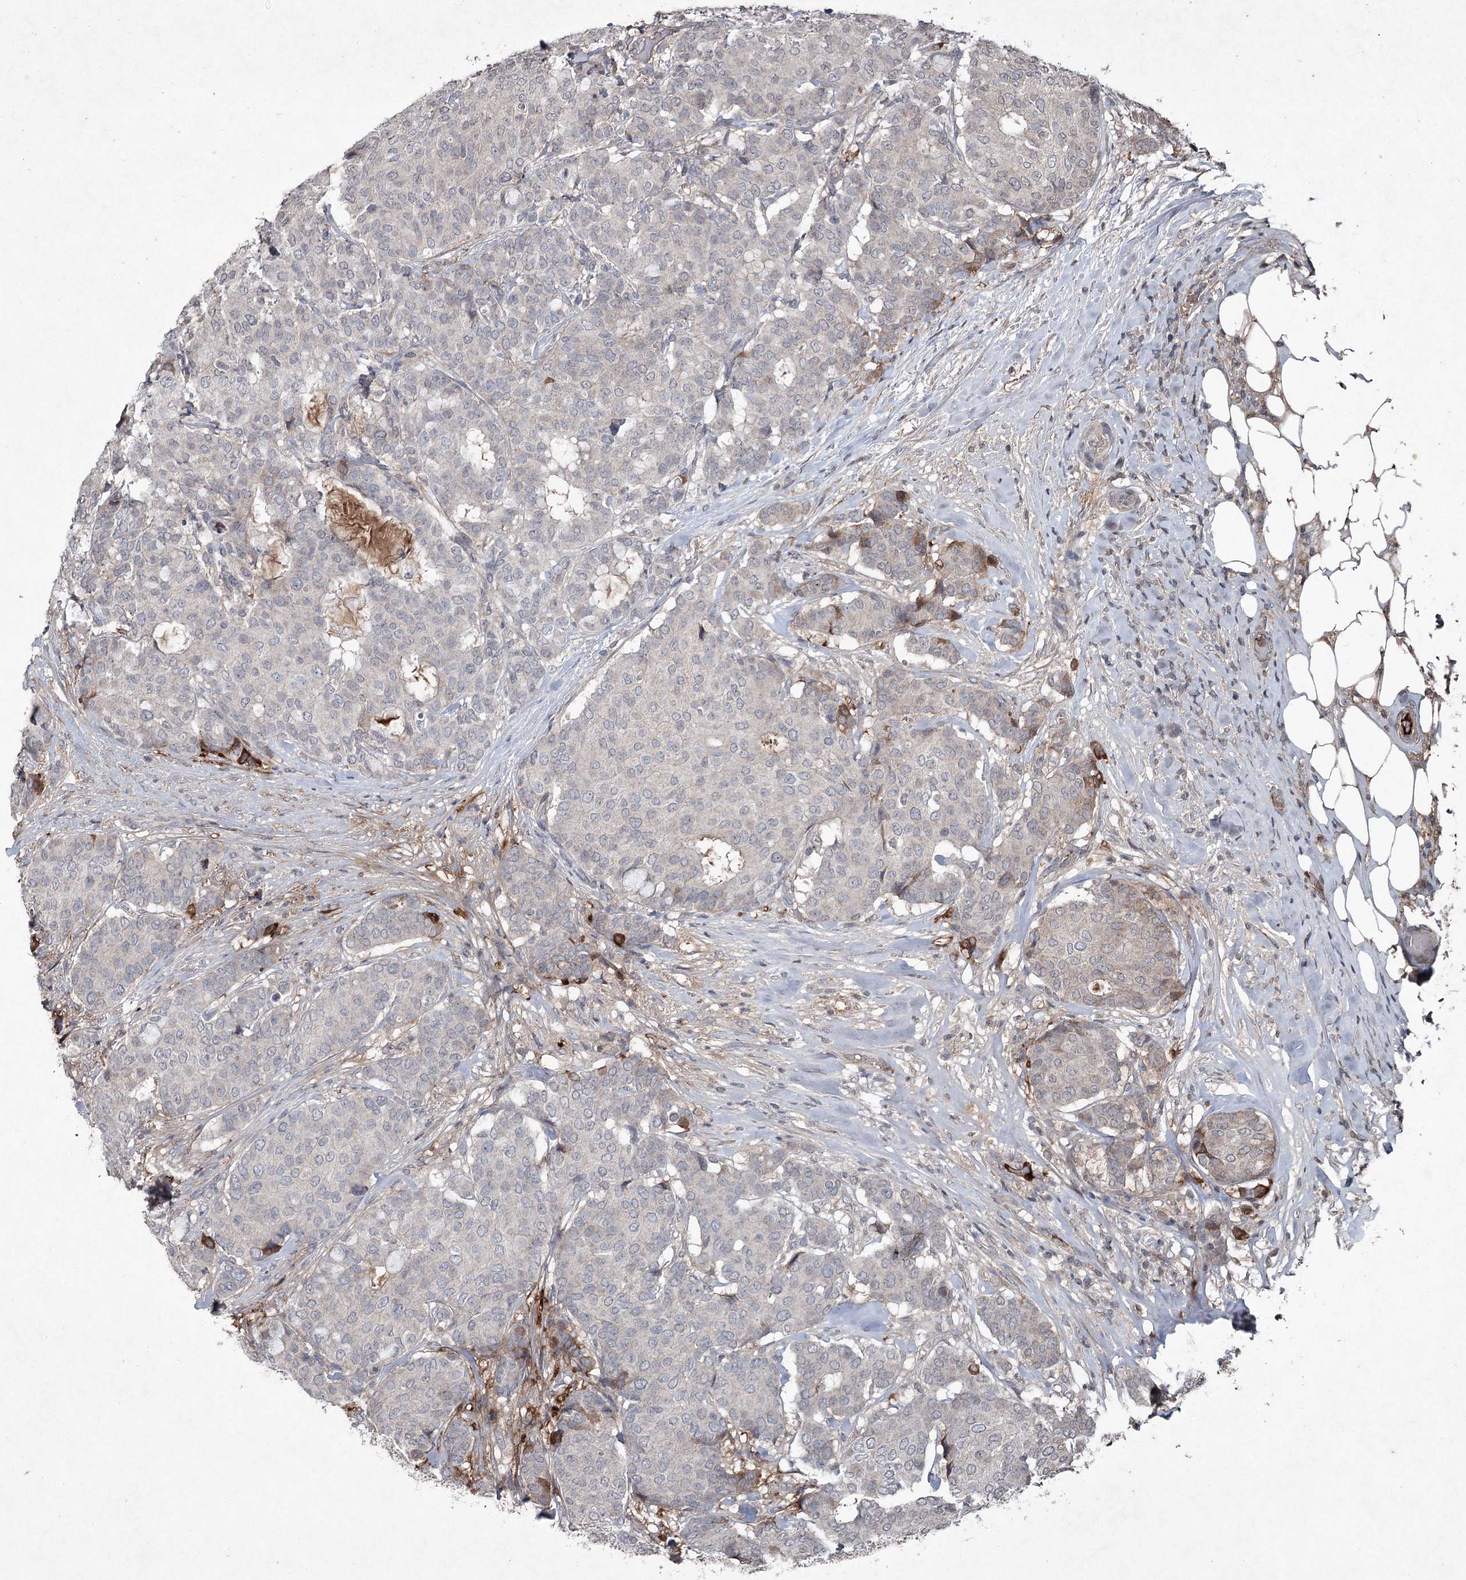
{"staining": {"intensity": "negative", "quantity": "none", "location": "none"}, "tissue": "breast cancer", "cell_type": "Tumor cells", "image_type": "cancer", "snomed": [{"axis": "morphology", "description": "Duct carcinoma"}, {"axis": "topography", "description": "Breast"}], "caption": "High power microscopy image of an IHC micrograph of invasive ductal carcinoma (breast), revealing no significant staining in tumor cells. (Brightfield microscopy of DAB immunohistochemistry (IHC) at high magnification).", "gene": "PGLYRP2", "patient": {"sex": "female", "age": 75}}